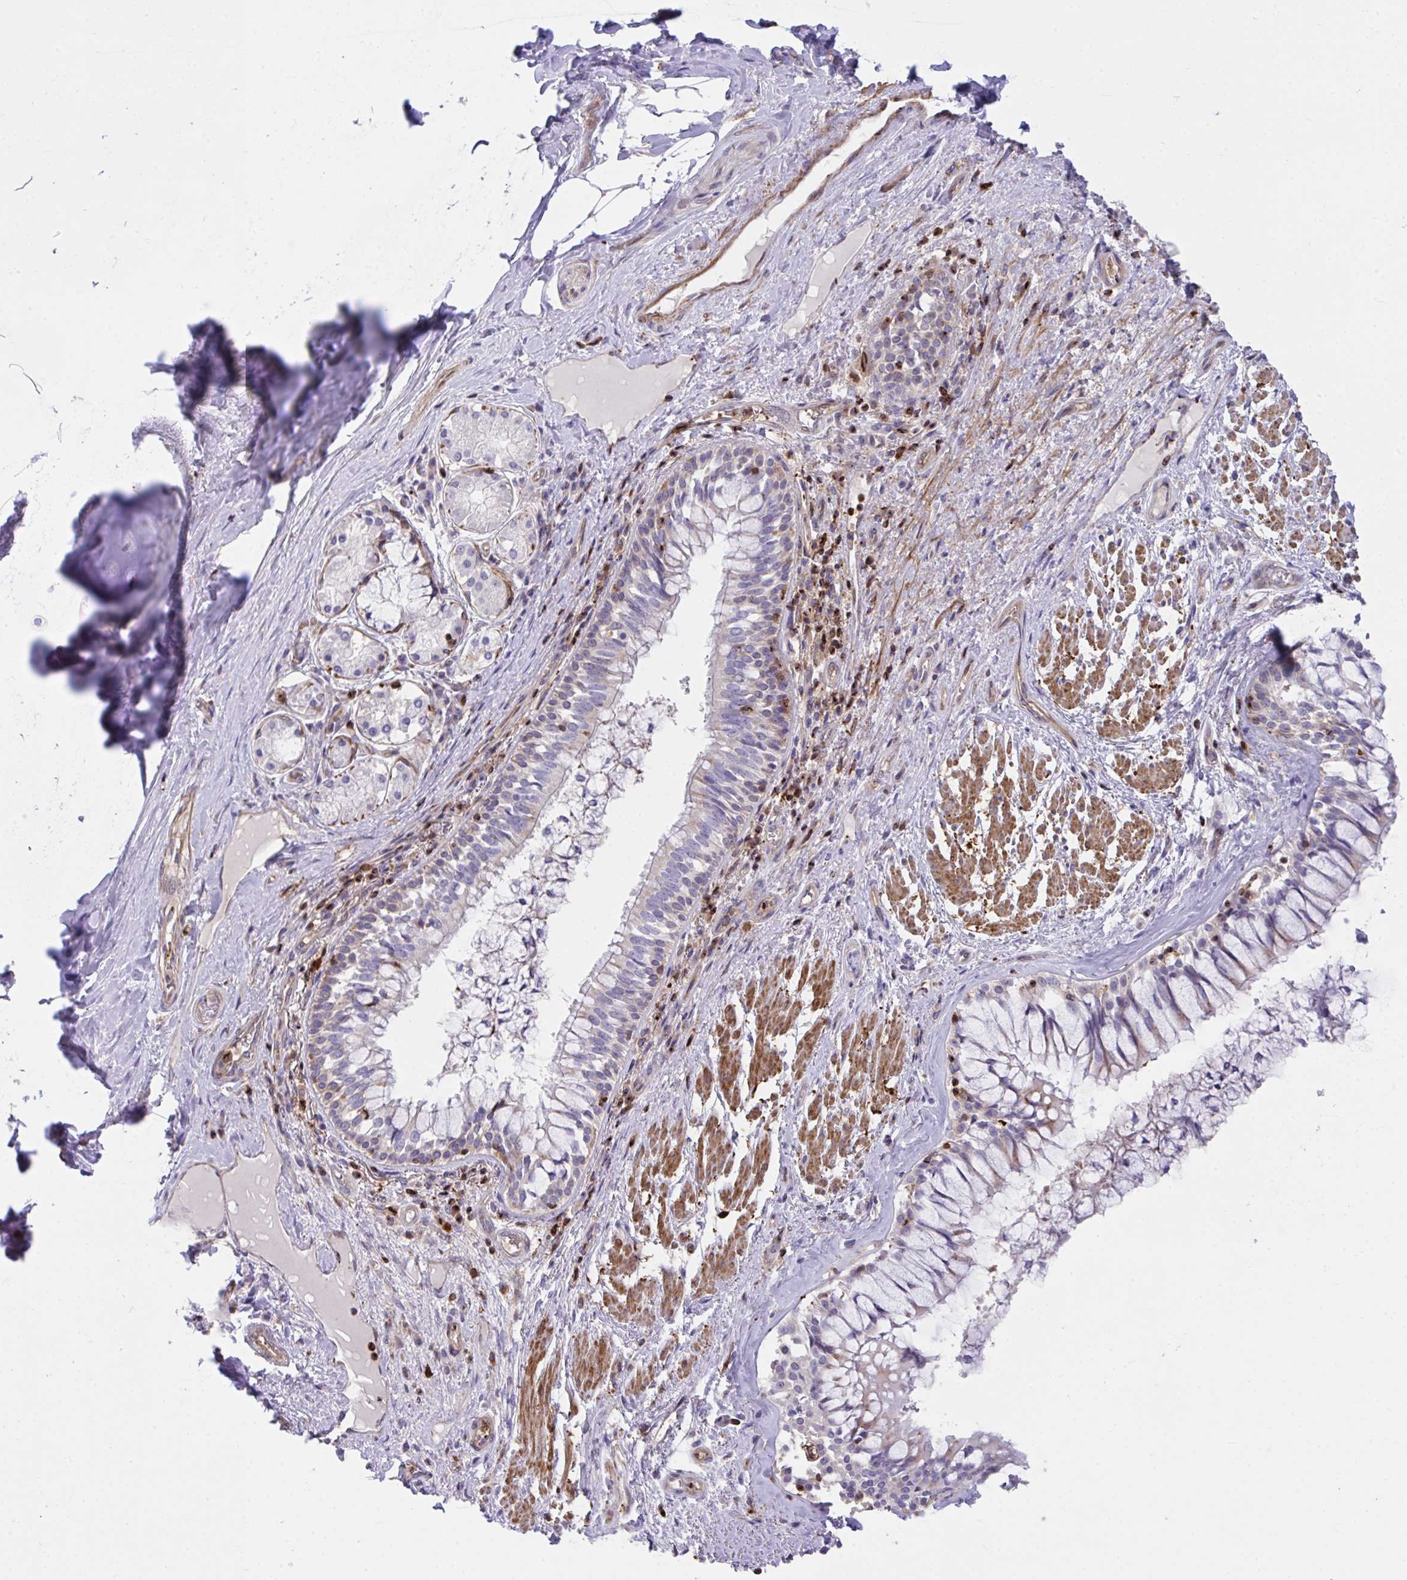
{"staining": {"intensity": "moderate", "quantity": "<25%", "location": "cytoplasmic/membranous"}, "tissue": "soft tissue", "cell_type": "Chondrocytes", "image_type": "normal", "snomed": [{"axis": "morphology", "description": "Normal tissue, NOS"}, {"axis": "topography", "description": "Cartilage tissue"}, {"axis": "topography", "description": "Bronchus"}], "caption": "A brown stain highlights moderate cytoplasmic/membranous expression of a protein in chondrocytes of benign soft tissue.", "gene": "PPIH", "patient": {"sex": "male", "age": 64}}